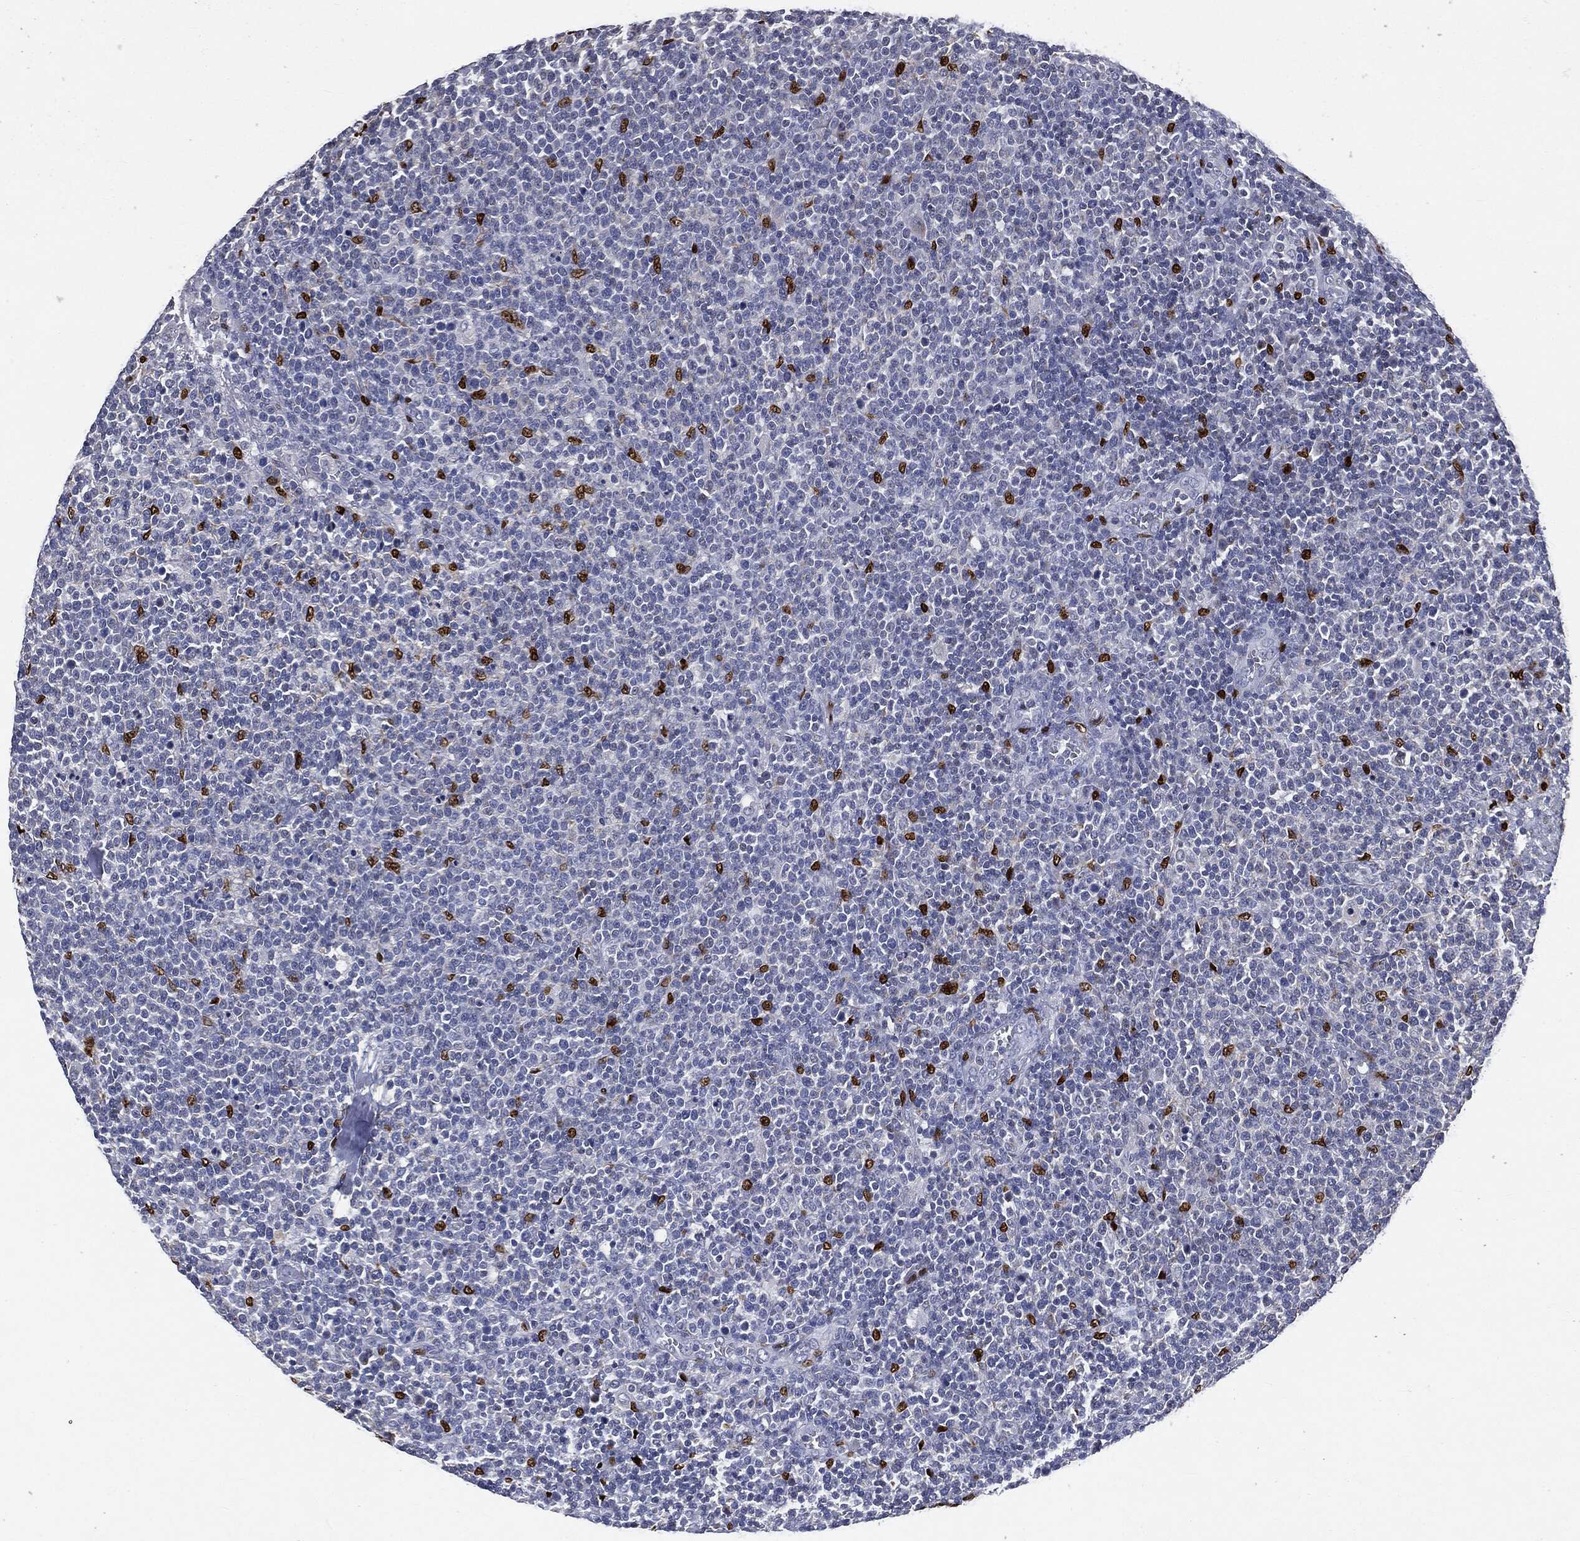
{"staining": {"intensity": "negative", "quantity": "none", "location": "none"}, "tissue": "lymphoma", "cell_type": "Tumor cells", "image_type": "cancer", "snomed": [{"axis": "morphology", "description": "Malignant lymphoma, non-Hodgkin's type, High grade"}, {"axis": "topography", "description": "Lymph node"}], "caption": "Lymphoma was stained to show a protein in brown. There is no significant positivity in tumor cells.", "gene": "CASD1", "patient": {"sex": "male", "age": 61}}